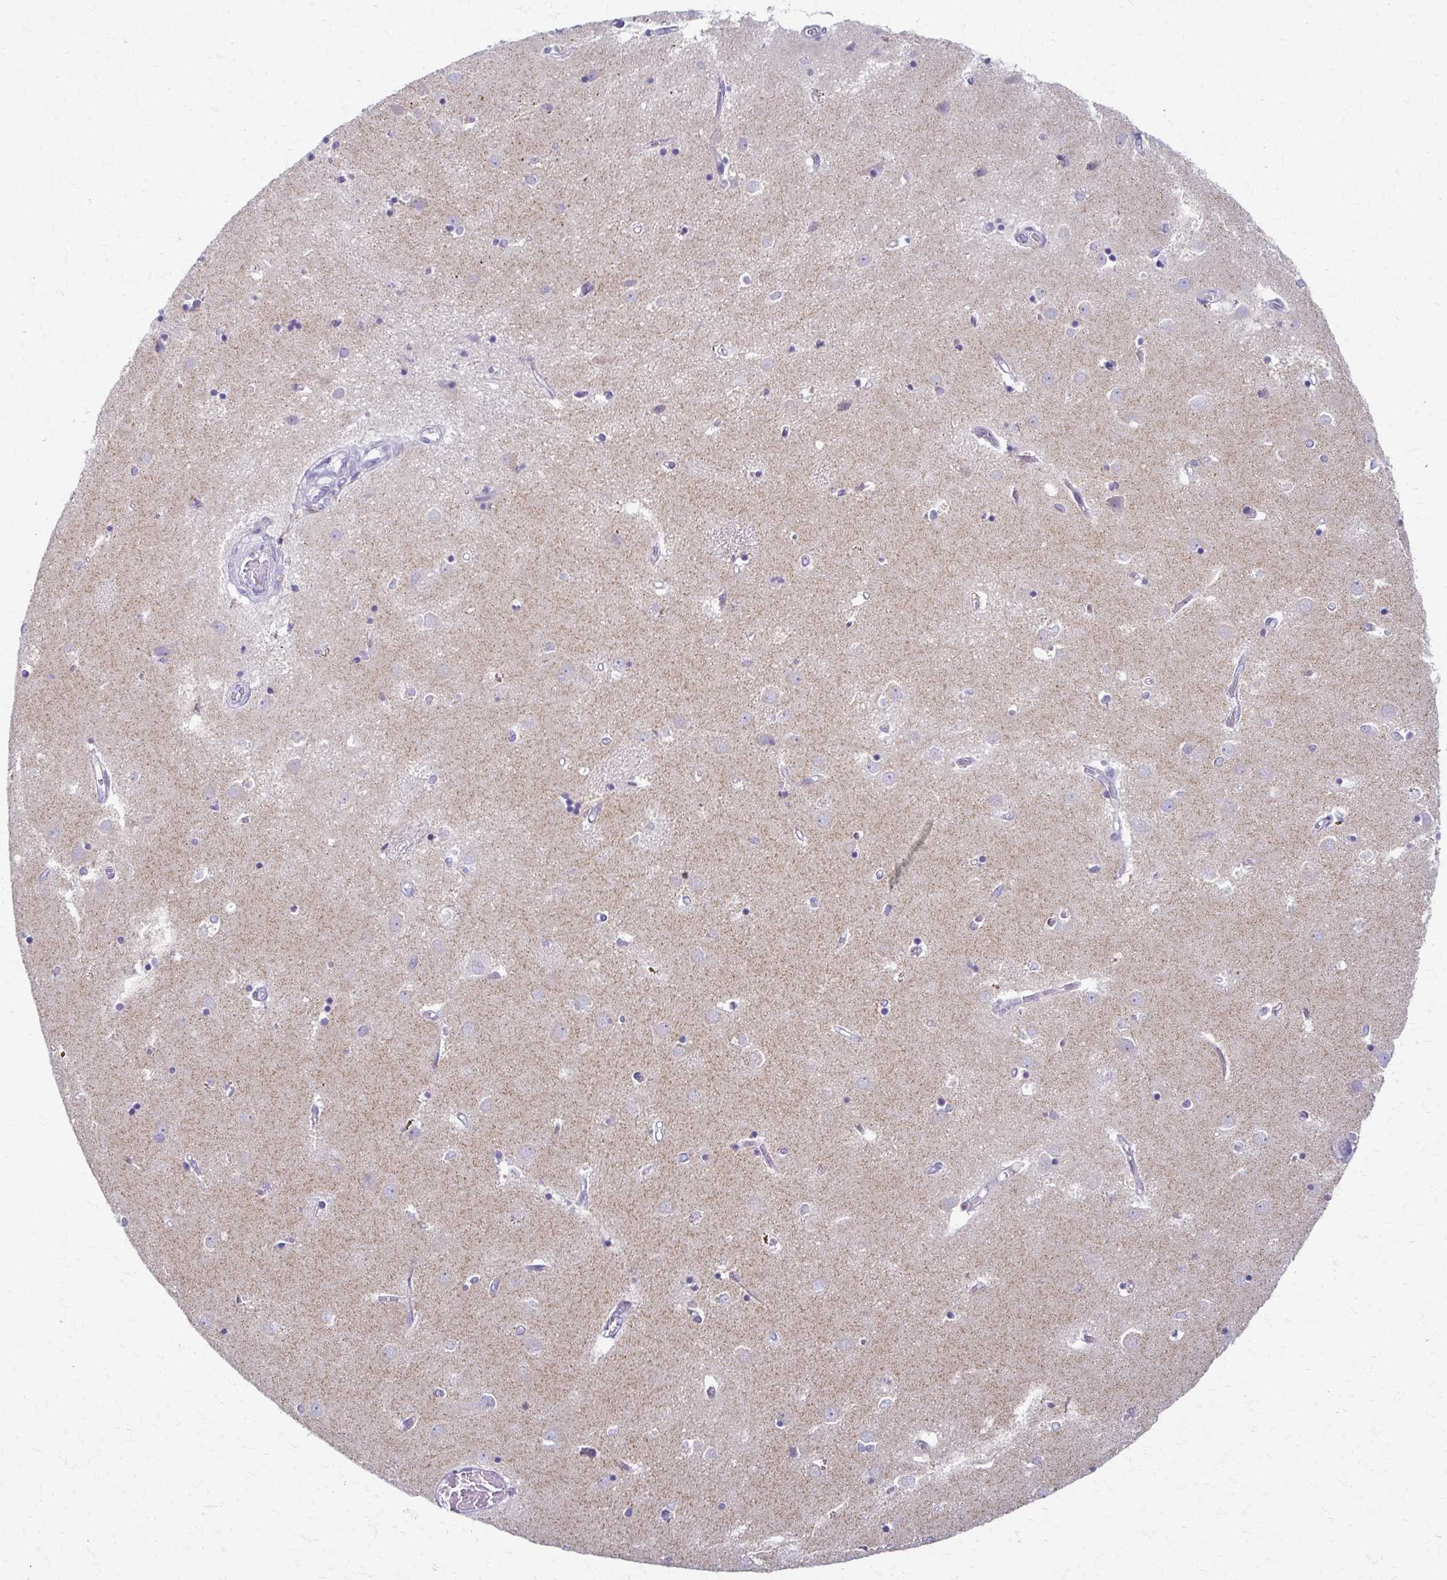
{"staining": {"intensity": "negative", "quantity": "none", "location": "none"}, "tissue": "caudate", "cell_type": "Glial cells", "image_type": "normal", "snomed": [{"axis": "morphology", "description": "Normal tissue, NOS"}, {"axis": "topography", "description": "Lateral ventricle wall"}], "caption": "Immunohistochemistry photomicrograph of normal caudate: human caudate stained with DAB (3,3'-diaminobenzidine) demonstrates no significant protein expression in glial cells. (DAB (3,3'-diaminobenzidine) IHC visualized using brightfield microscopy, high magnification).", "gene": "FCGR2A", "patient": {"sex": "male", "age": 54}}